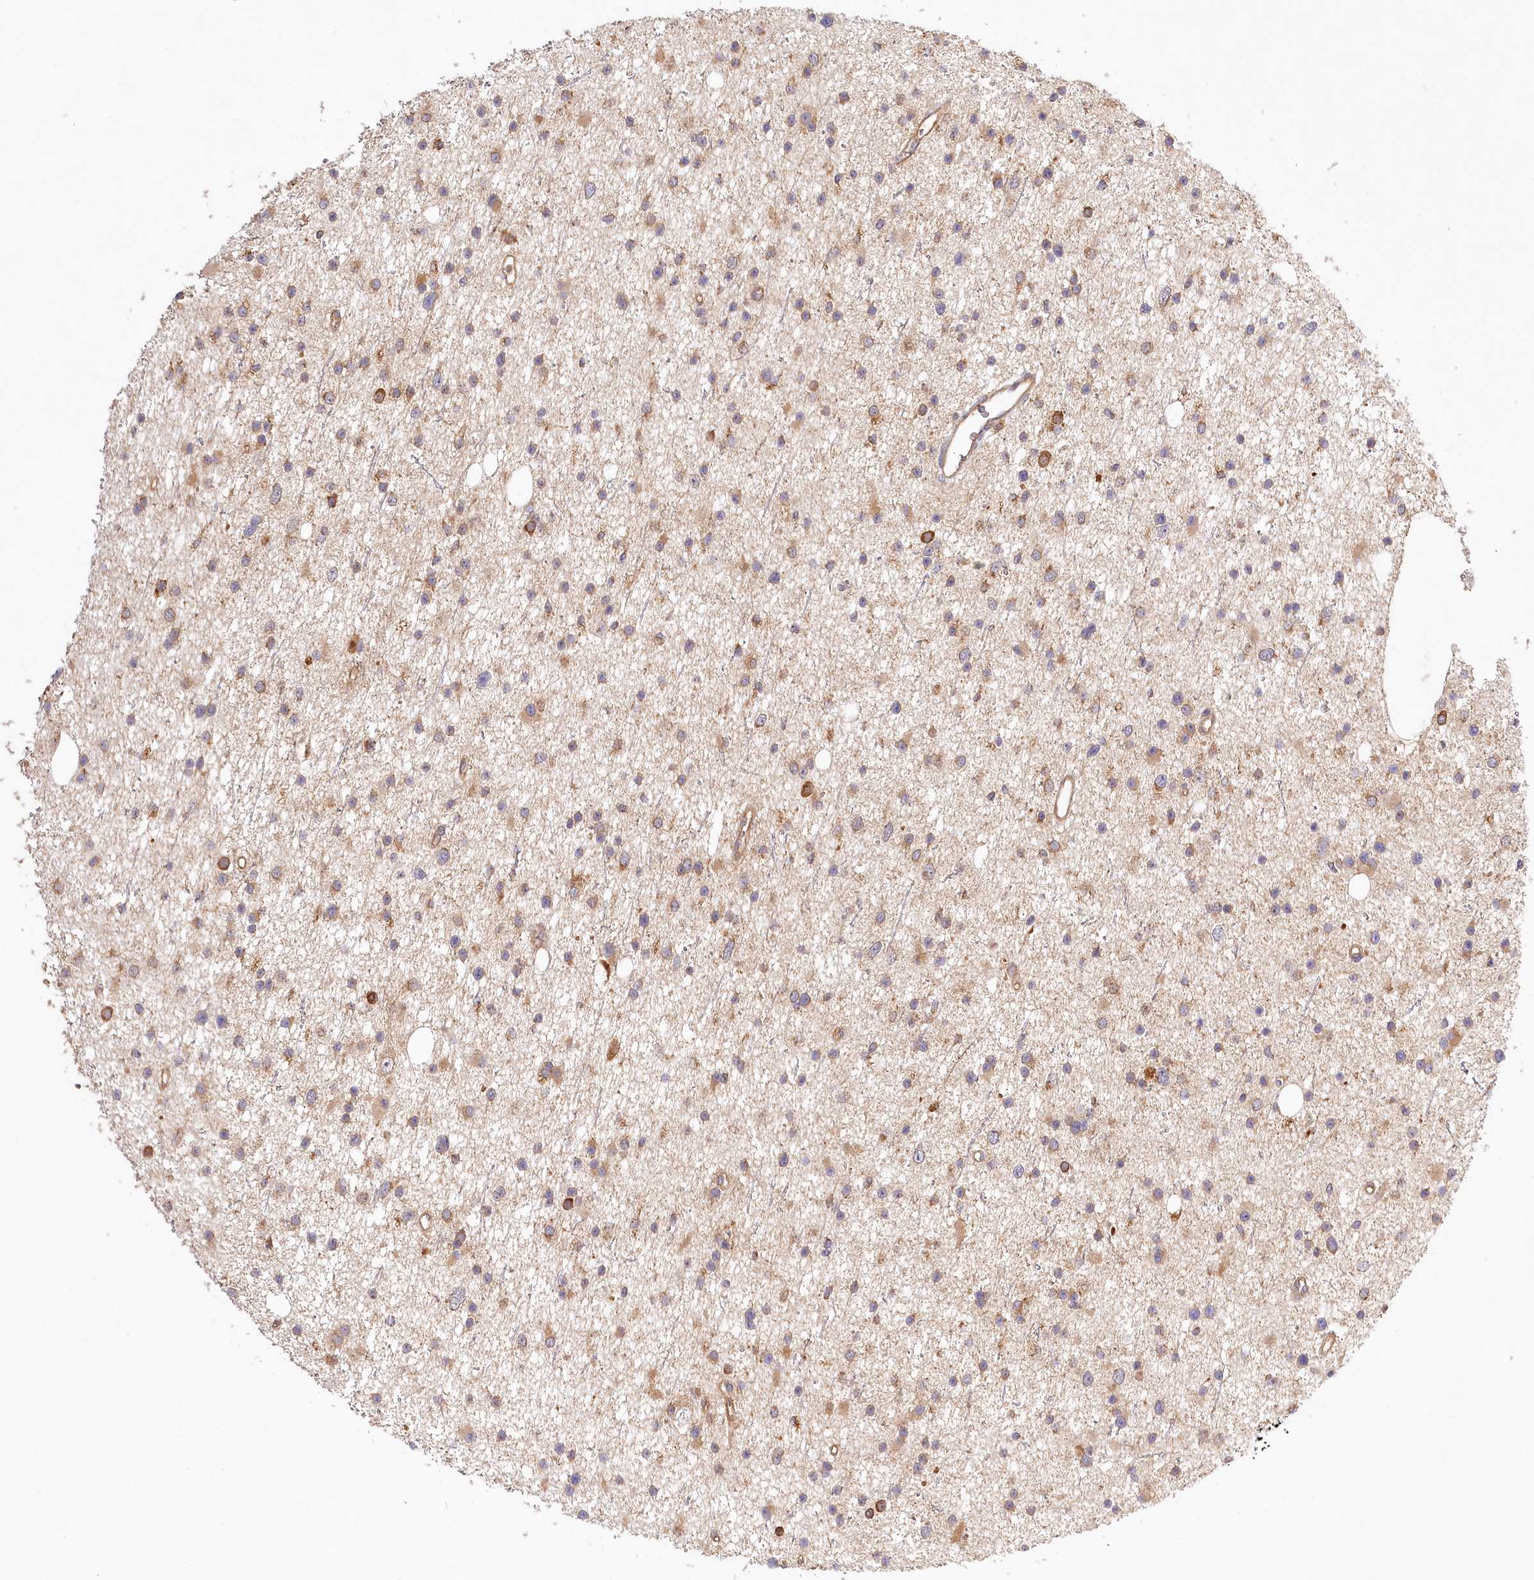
{"staining": {"intensity": "moderate", "quantity": "25%-75%", "location": "cytoplasmic/membranous"}, "tissue": "glioma", "cell_type": "Tumor cells", "image_type": "cancer", "snomed": [{"axis": "morphology", "description": "Glioma, malignant, Low grade"}, {"axis": "topography", "description": "Cerebral cortex"}], "caption": "Protein expression analysis of human low-grade glioma (malignant) reveals moderate cytoplasmic/membranous staining in approximately 25%-75% of tumor cells.", "gene": "LSS", "patient": {"sex": "female", "age": 39}}